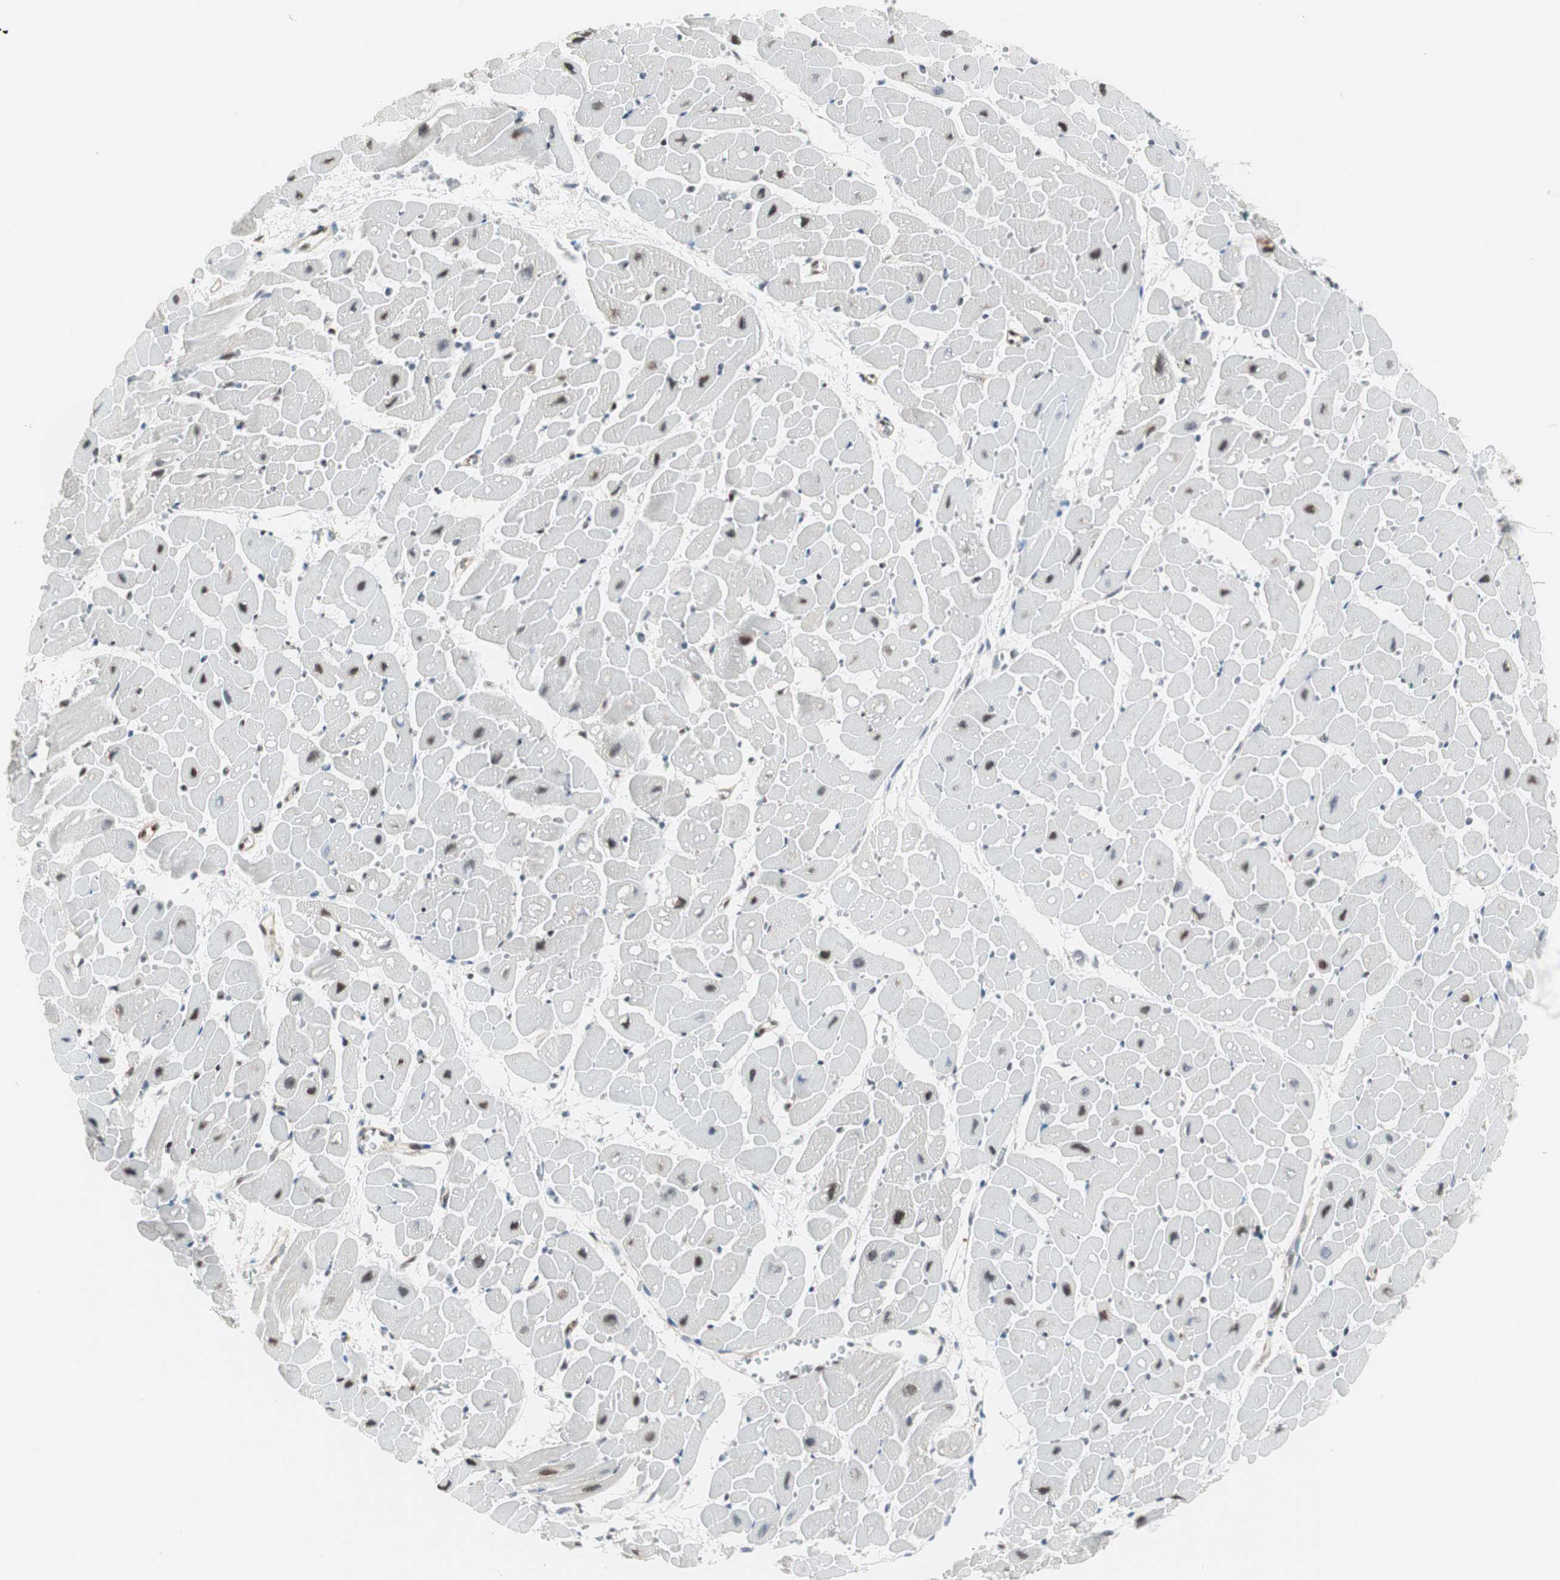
{"staining": {"intensity": "weak", "quantity": "25%-75%", "location": "nuclear"}, "tissue": "heart muscle", "cell_type": "Cardiomyocytes", "image_type": "normal", "snomed": [{"axis": "morphology", "description": "Normal tissue, NOS"}, {"axis": "topography", "description": "Heart"}], "caption": "Immunohistochemical staining of unremarkable heart muscle reveals weak nuclear protein positivity in approximately 25%-75% of cardiomyocytes.", "gene": "ZBTB17", "patient": {"sex": "male", "age": 45}}